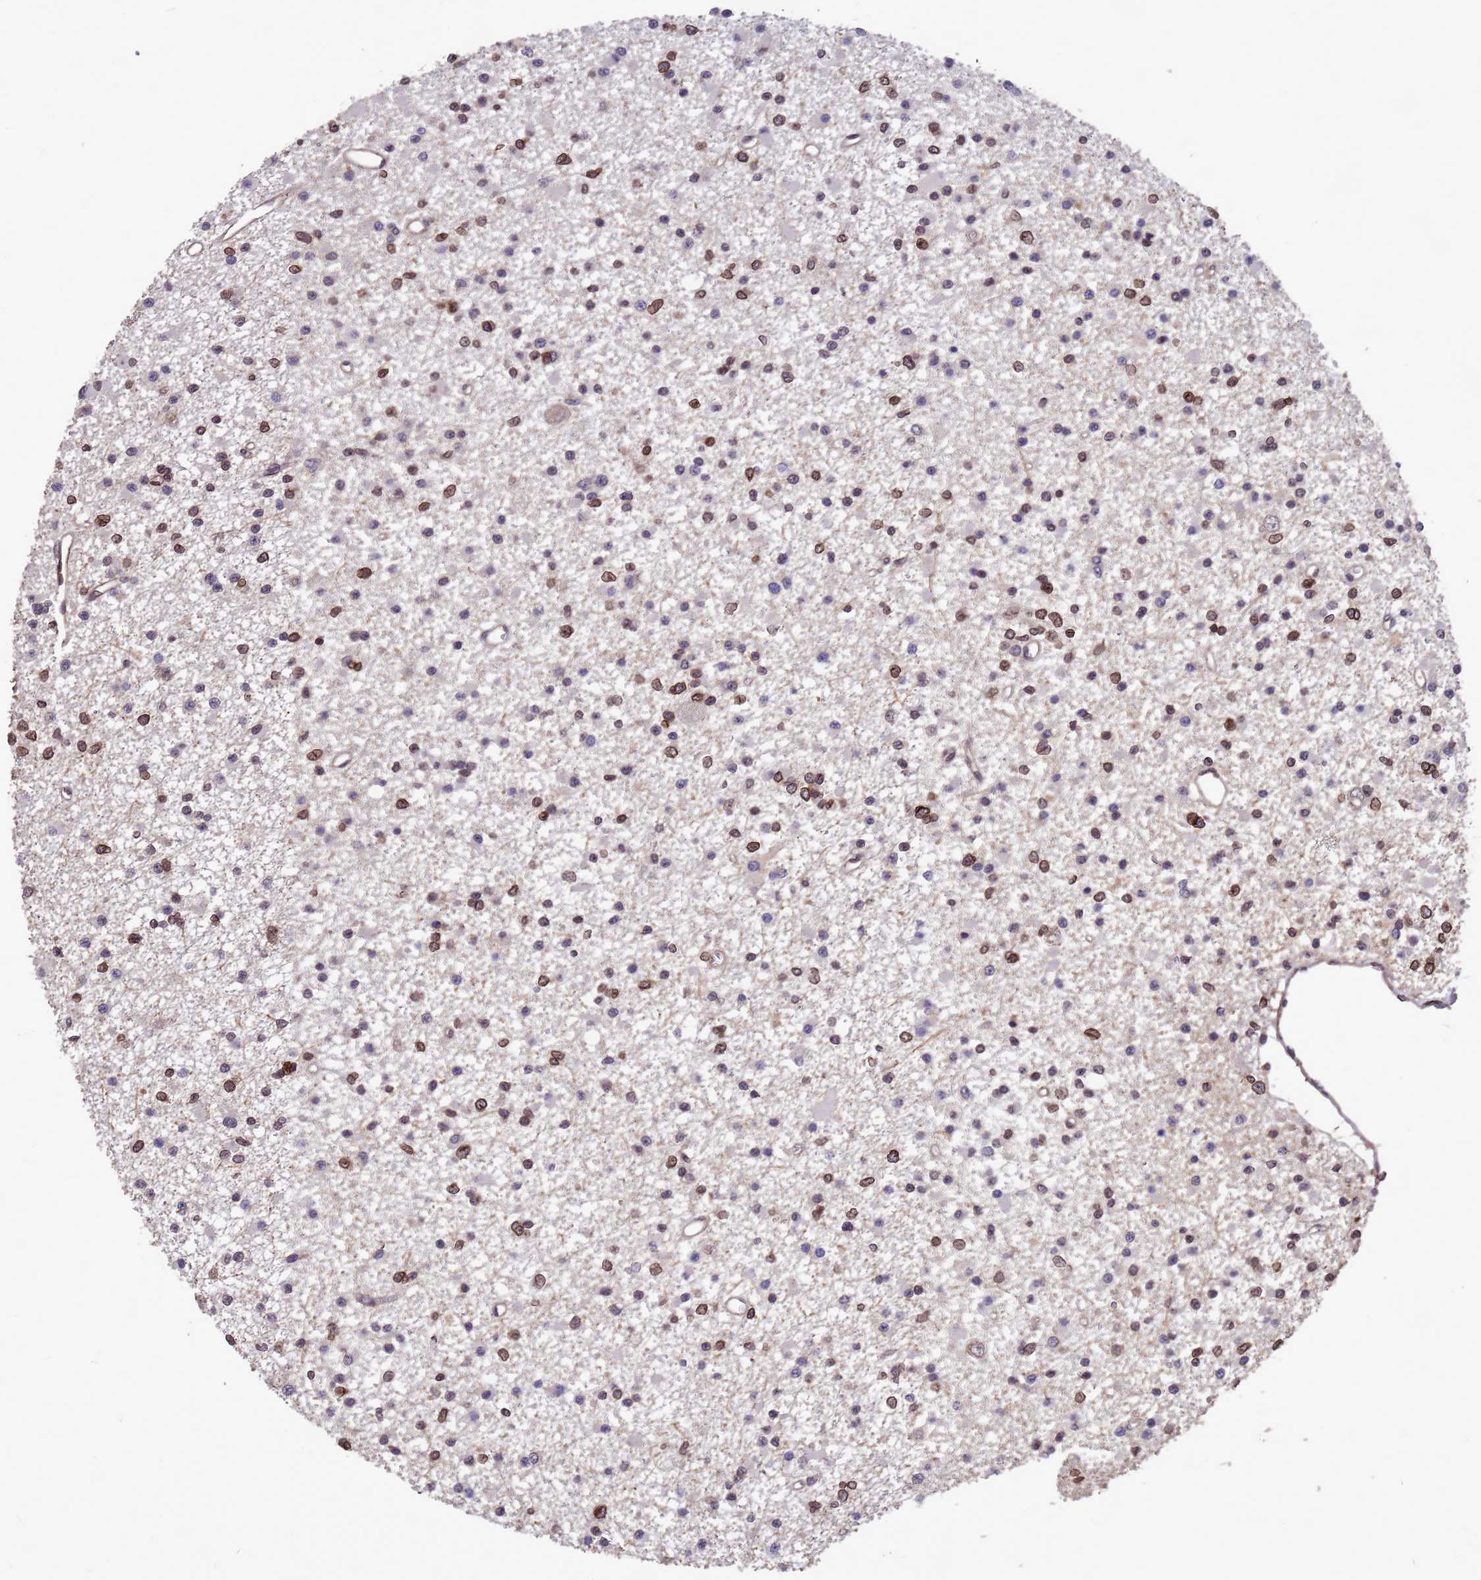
{"staining": {"intensity": "moderate", "quantity": "25%-75%", "location": "nuclear"}, "tissue": "glioma", "cell_type": "Tumor cells", "image_type": "cancer", "snomed": [{"axis": "morphology", "description": "Glioma, malignant, Low grade"}, {"axis": "topography", "description": "Brain"}], "caption": "Immunohistochemistry (IHC) (DAB) staining of human glioma exhibits moderate nuclear protein staining in approximately 25%-75% of tumor cells.", "gene": "C1orf35", "patient": {"sex": "female", "age": 22}}